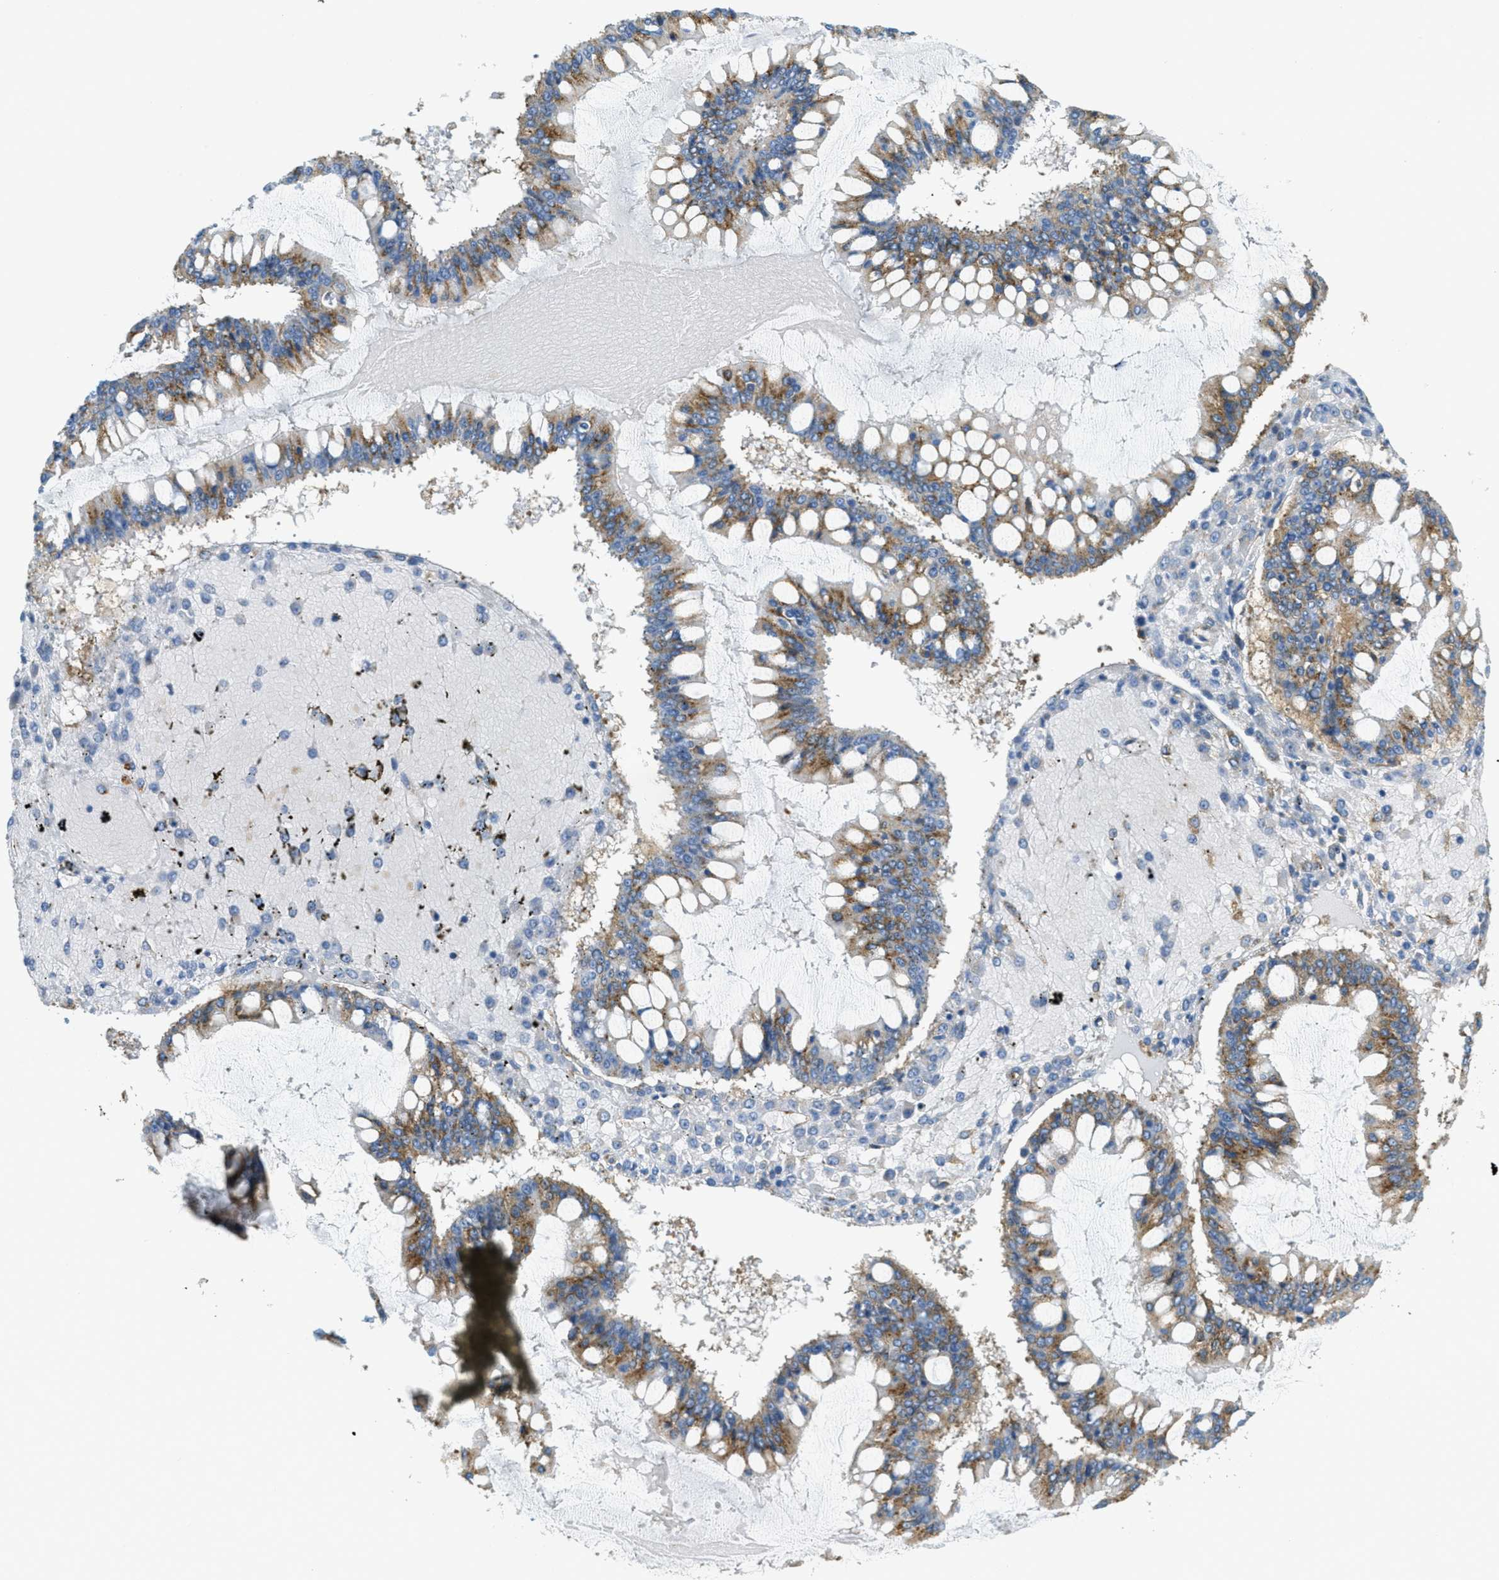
{"staining": {"intensity": "moderate", "quantity": ">75%", "location": "cytoplasmic/membranous"}, "tissue": "ovarian cancer", "cell_type": "Tumor cells", "image_type": "cancer", "snomed": [{"axis": "morphology", "description": "Cystadenocarcinoma, mucinous, NOS"}, {"axis": "topography", "description": "Ovary"}], "caption": "Immunohistochemistry image of human ovarian mucinous cystadenocarcinoma stained for a protein (brown), which reveals medium levels of moderate cytoplasmic/membranous expression in about >75% of tumor cells.", "gene": "AP2B1", "patient": {"sex": "female", "age": 73}}